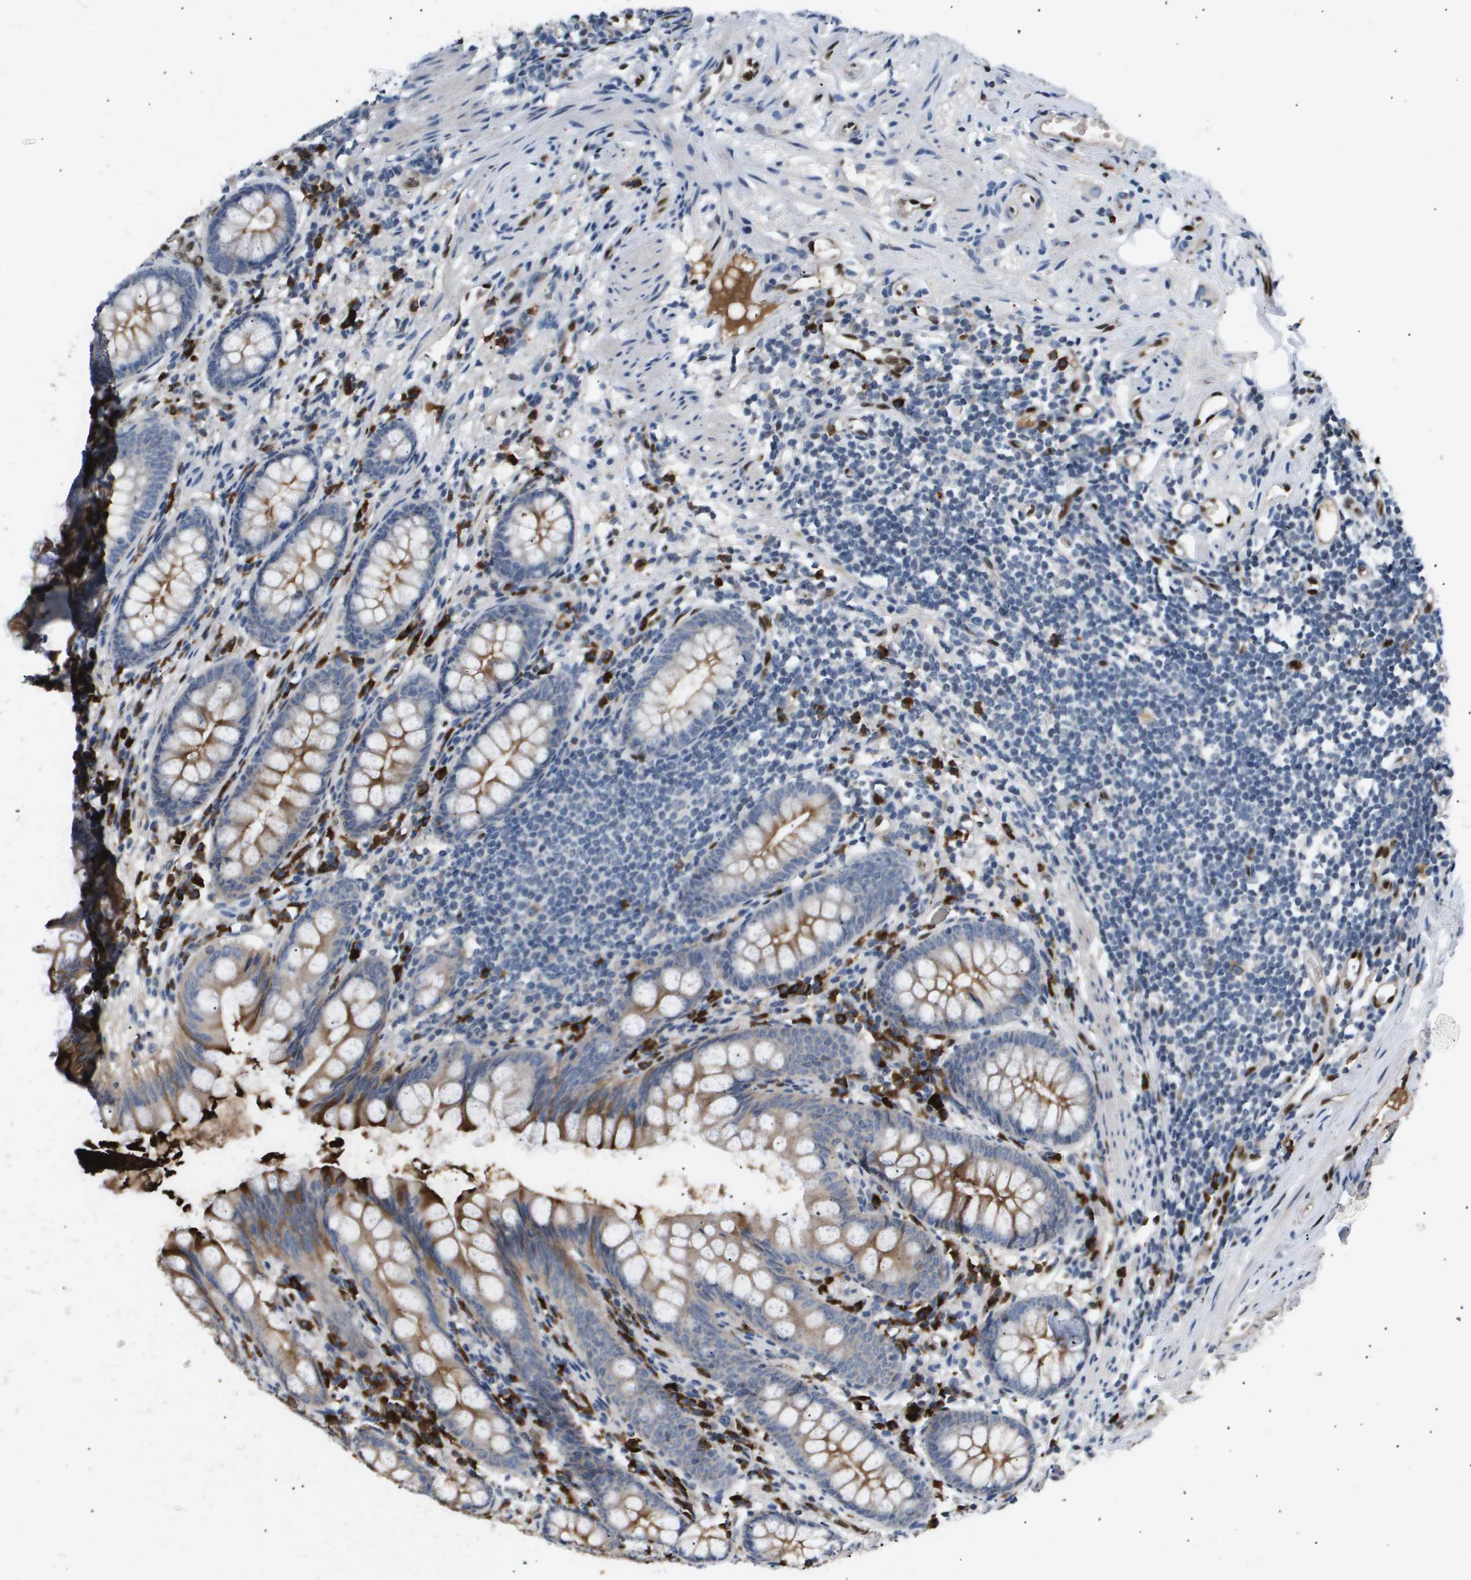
{"staining": {"intensity": "moderate", "quantity": "25%-75%", "location": "cytoplasmic/membranous"}, "tissue": "appendix", "cell_type": "Glandular cells", "image_type": "normal", "snomed": [{"axis": "morphology", "description": "Normal tissue, NOS"}, {"axis": "topography", "description": "Appendix"}], "caption": "Immunohistochemistry (IHC) histopathology image of unremarkable appendix: appendix stained using IHC displays medium levels of moderate protein expression localized specifically in the cytoplasmic/membranous of glandular cells, appearing as a cytoplasmic/membranous brown color.", "gene": "ERG", "patient": {"sex": "female", "age": 77}}